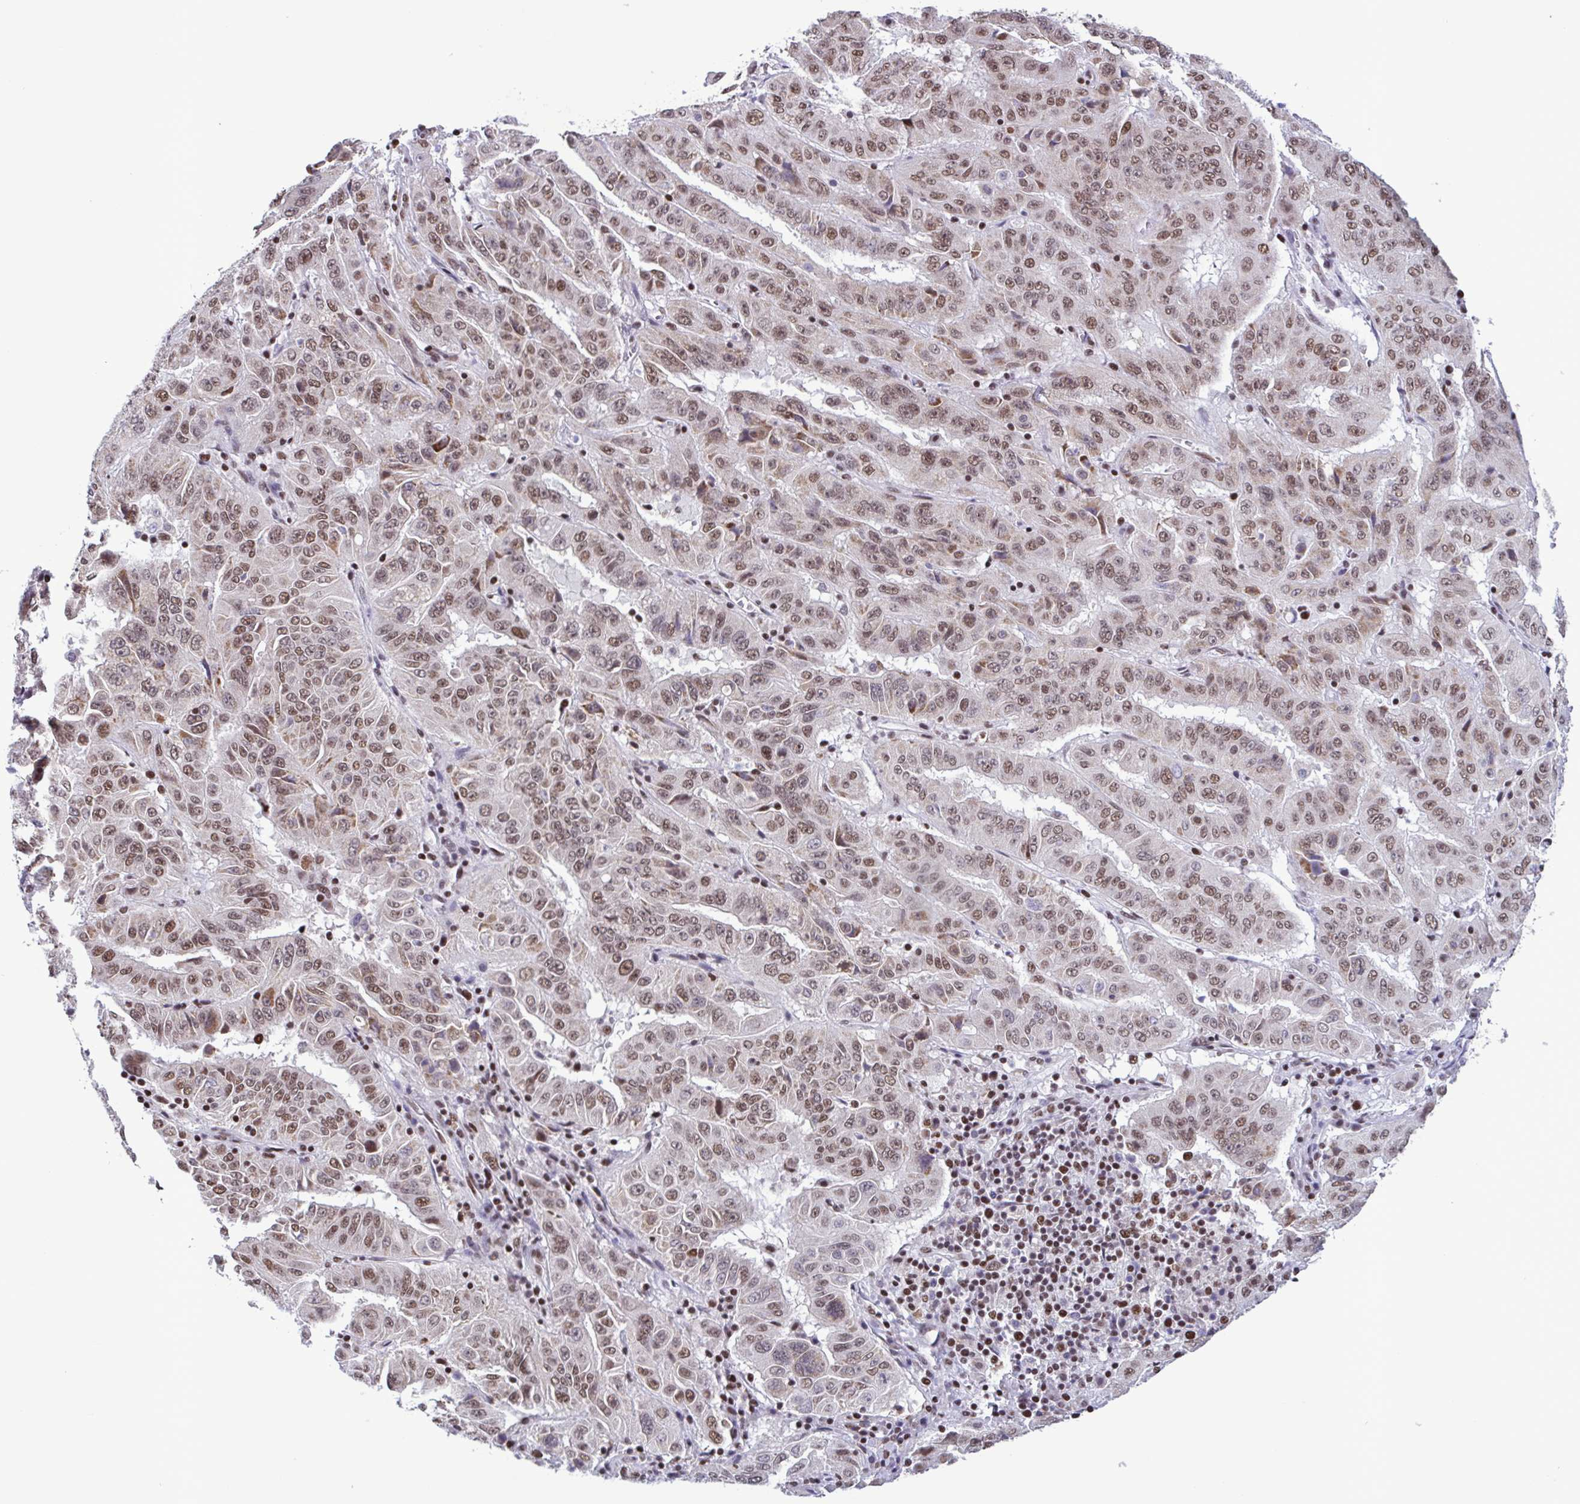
{"staining": {"intensity": "weak", "quantity": ">75%", "location": "cytoplasmic/membranous,nuclear"}, "tissue": "pancreatic cancer", "cell_type": "Tumor cells", "image_type": "cancer", "snomed": [{"axis": "morphology", "description": "Adenocarcinoma, NOS"}, {"axis": "topography", "description": "Pancreas"}], "caption": "This is an image of immunohistochemistry staining of pancreatic cancer, which shows weak staining in the cytoplasmic/membranous and nuclear of tumor cells.", "gene": "TIMM21", "patient": {"sex": "male", "age": 63}}